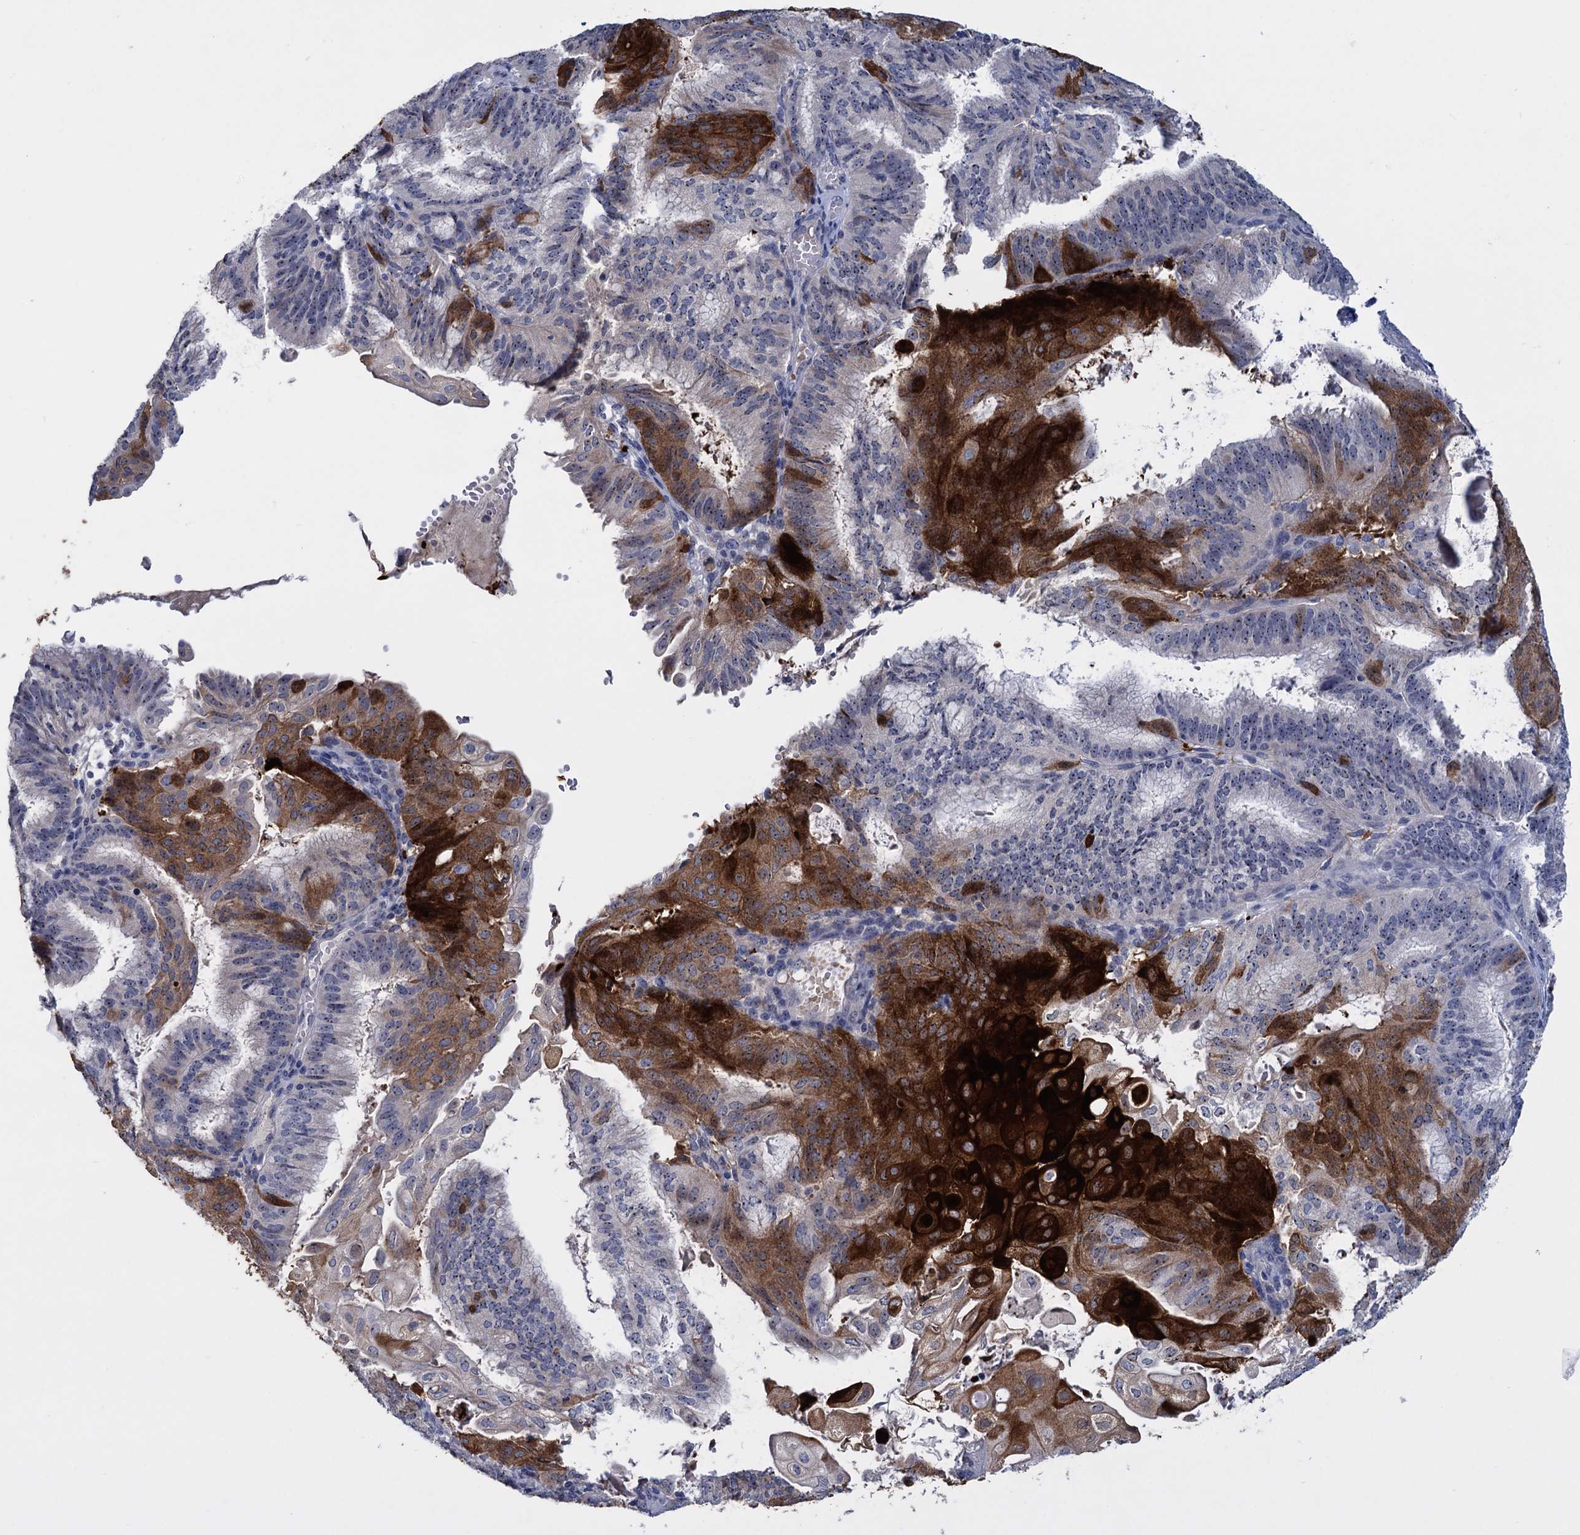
{"staining": {"intensity": "strong", "quantity": "<25%", "location": "cytoplasmic/membranous,nuclear"}, "tissue": "endometrial cancer", "cell_type": "Tumor cells", "image_type": "cancer", "snomed": [{"axis": "morphology", "description": "Adenocarcinoma, NOS"}, {"axis": "topography", "description": "Endometrium"}], "caption": "There is medium levels of strong cytoplasmic/membranous and nuclear staining in tumor cells of adenocarcinoma (endometrial), as demonstrated by immunohistochemical staining (brown color).", "gene": "SFN", "patient": {"sex": "female", "age": 49}}